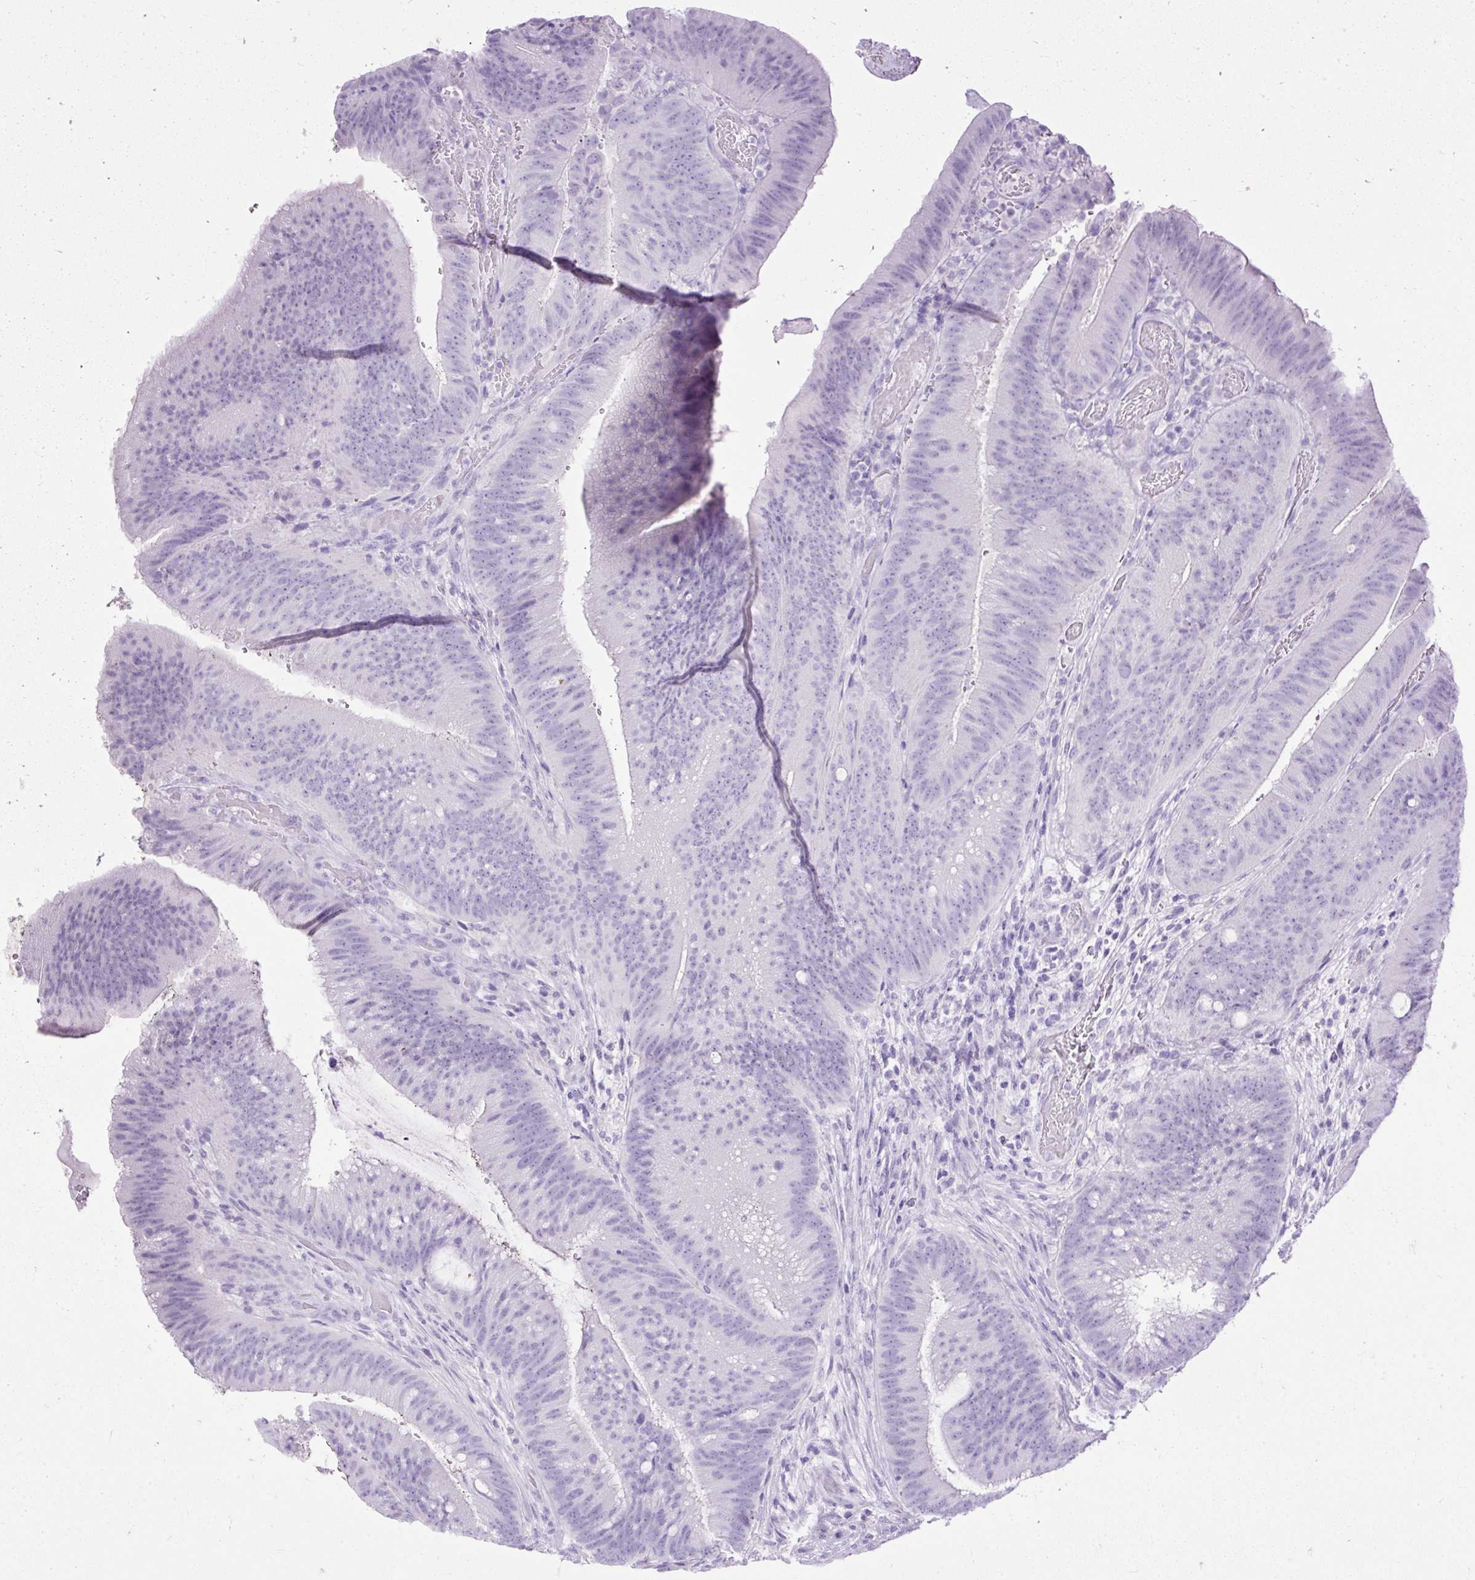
{"staining": {"intensity": "negative", "quantity": "none", "location": "none"}, "tissue": "colorectal cancer", "cell_type": "Tumor cells", "image_type": "cancer", "snomed": [{"axis": "morphology", "description": "Adenocarcinoma, NOS"}, {"axis": "topography", "description": "Colon"}], "caption": "Immunohistochemical staining of colorectal cancer (adenocarcinoma) exhibits no significant positivity in tumor cells.", "gene": "HEY1", "patient": {"sex": "female", "age": 43}}